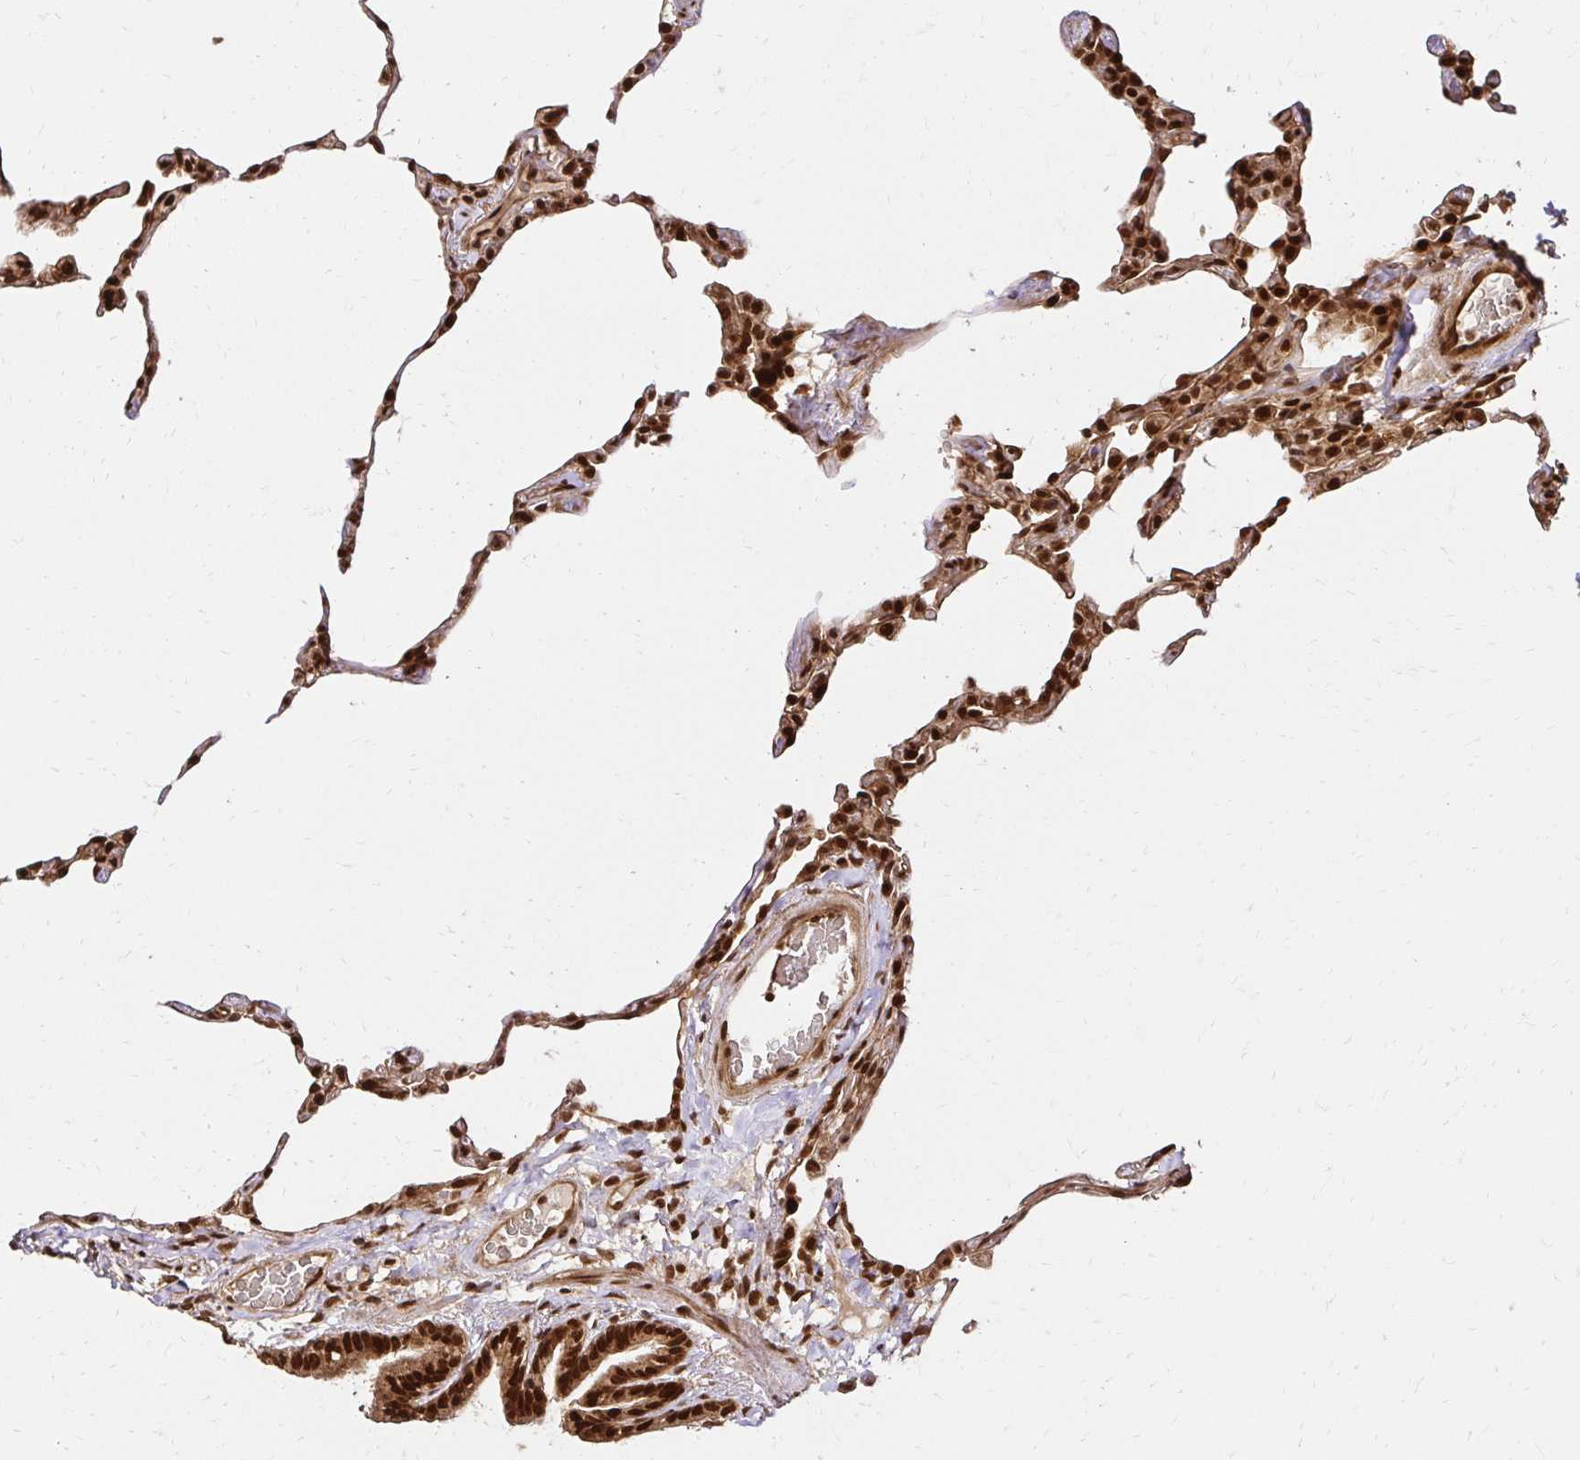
{"staining": {"intensity": "strong", "quantity": ">75%", "location": "cytoplasmic/membranous,nuclear"}, "tissue": "lung", "cell_type": "Alveolar cells", "image_type": "normal", "snomed": [{"axis": "morphology", "description": "Normal tissue, NOS"}, {"axis": "topography", "description": "Lung"}], "caption": "Lung stained for a protein (brown) demonstrates strong cytoplasmic/membranous,nuclear positive positivity in approximately >75% of alveolar cells.", "gene": "GLYR1", "patient": {"sex": "female", "age": 57}}